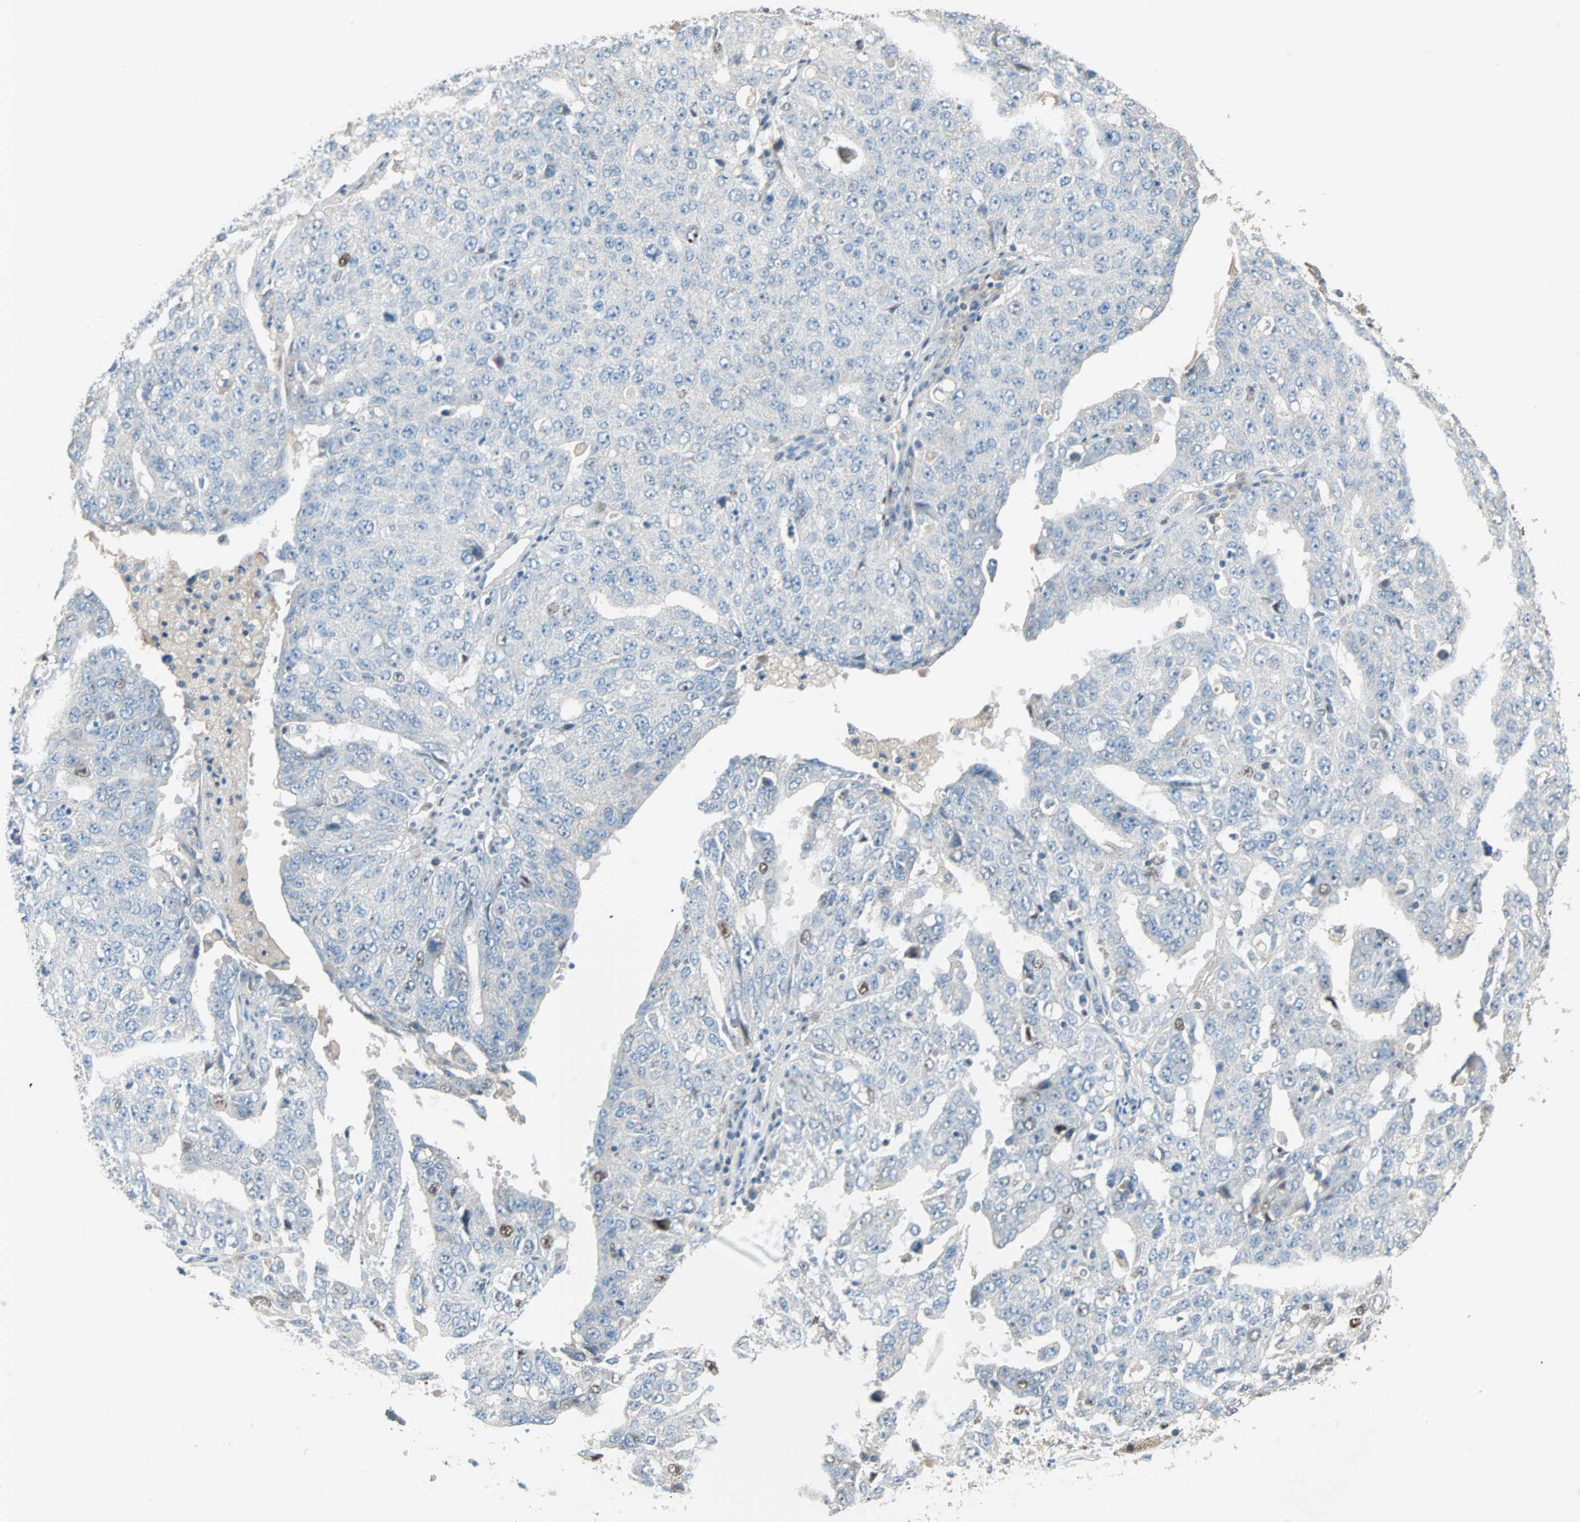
{"staining": {"intensity": "negative", "quantity": "none", "location": "none"}, "tissue": "ovarian cancer", "cell_type": "Tumor cells", "image_type": "cancer", "snomed": [{"axis": "morphology", "description": "Carcinoma, endometroid"}, {"axis": "topography", "description": "Ovary"}], "caption": "DAB immunohistochemical staining of endometroid carcinoma (ovarian) reveals no significant positivity in tumor cells. The staining was performed using DAB (3,3'-diaminobenzidine) to visualize the protein expression in brown, while the nuclei were stained in blue with hematoxylin (Magnification: 20x).", "gene": "ACVRL1", "patient": {"sex": "female", "age": 62}}